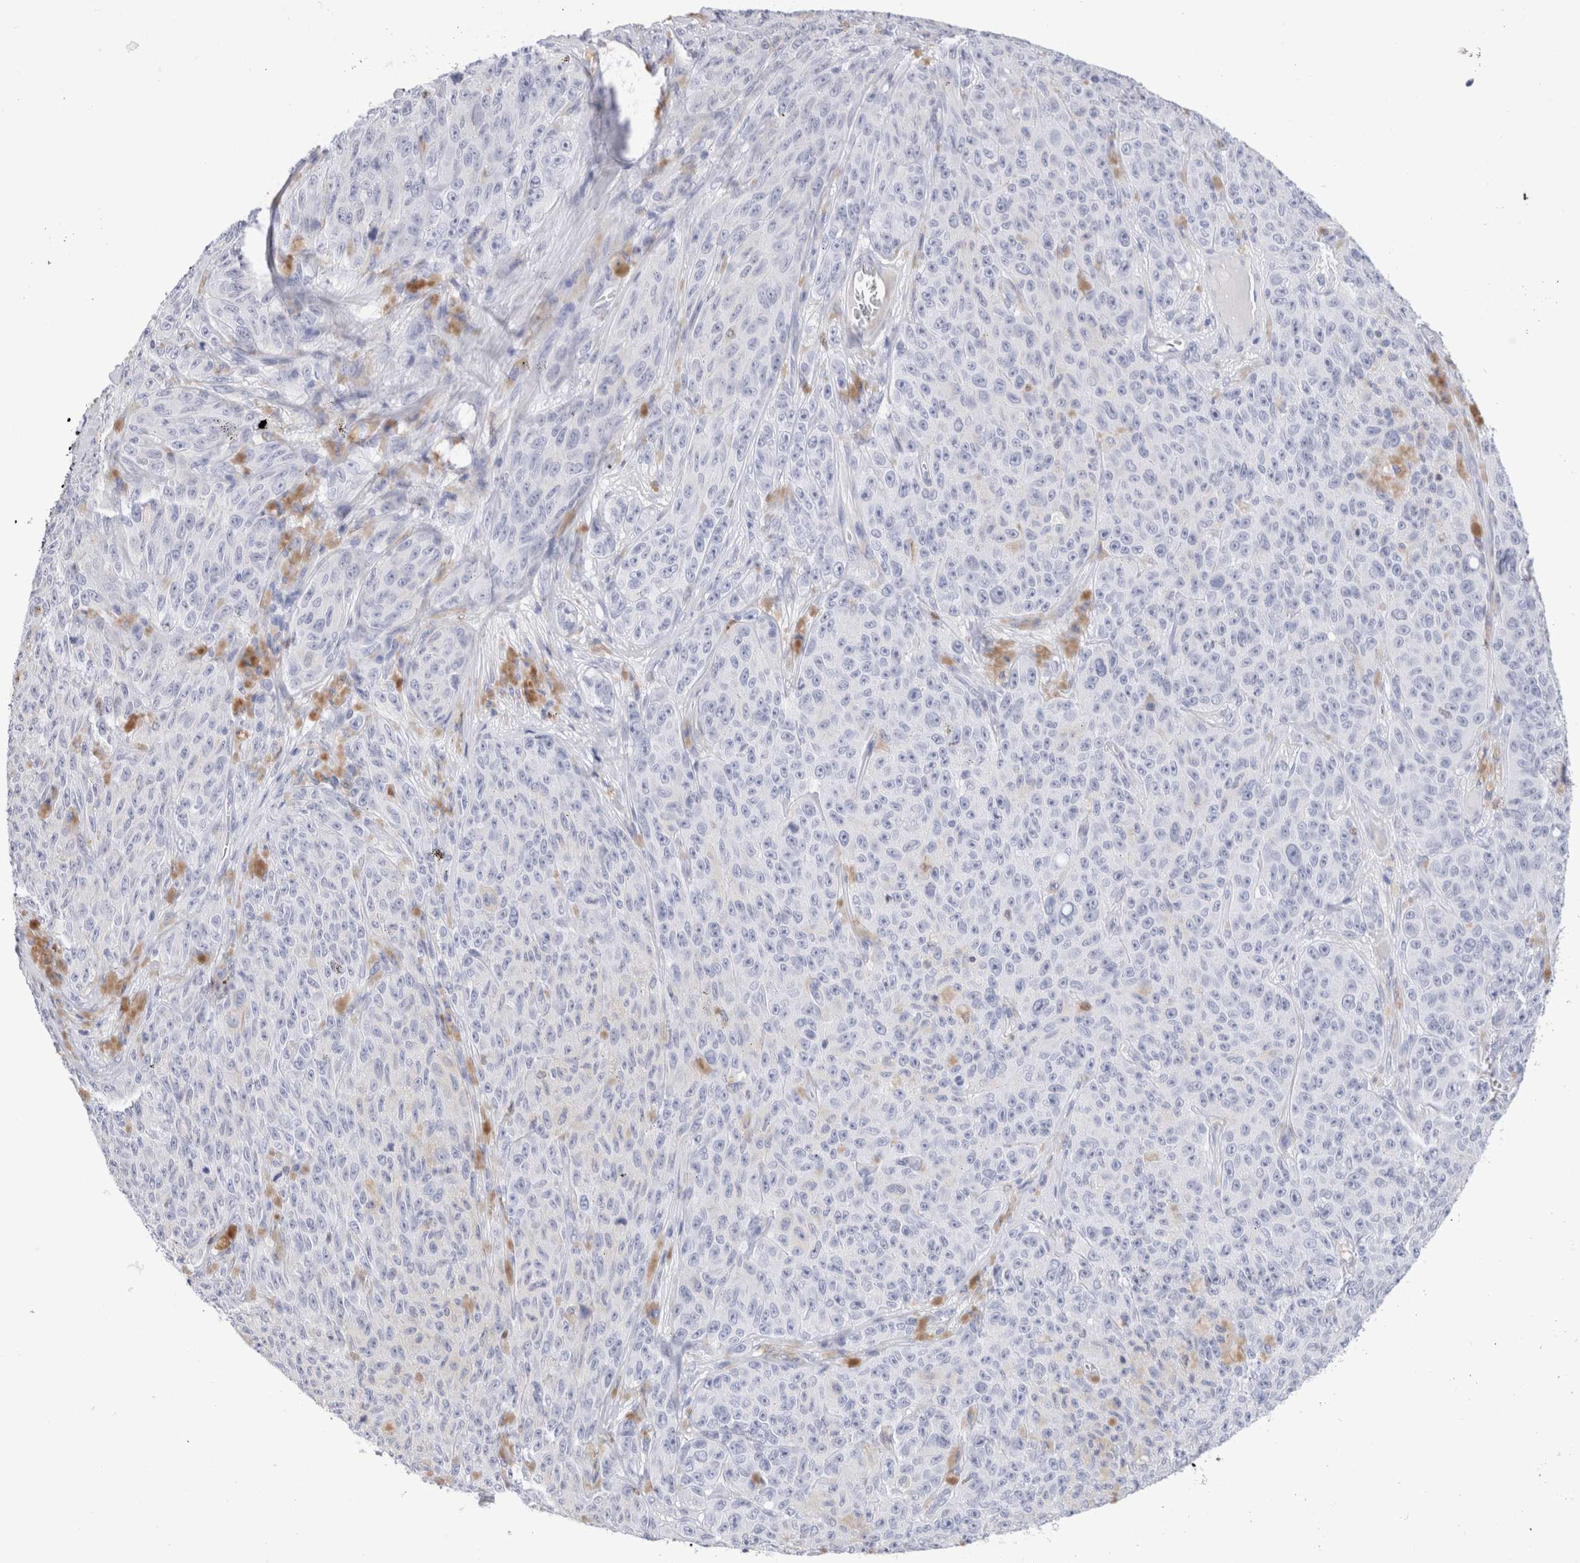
{"staining": {"intensity": "negative", "quantity": "none", "location": "none"}, "tissue": "melanoma", "cell_type": "Tumor cells", "image_type": "cancer", "snomed": [{"axis": "morphology", "description": "Malignant melanoma, NOS"}, {"axis": "topography", "description": "Skin"}], "caption": "The image exhibits no staining of tumor cells in malignant melanoma. Nuclei are stained in blue.", "gene": "SLC10A5", "patient": {"sex": "female", "age": 82}}